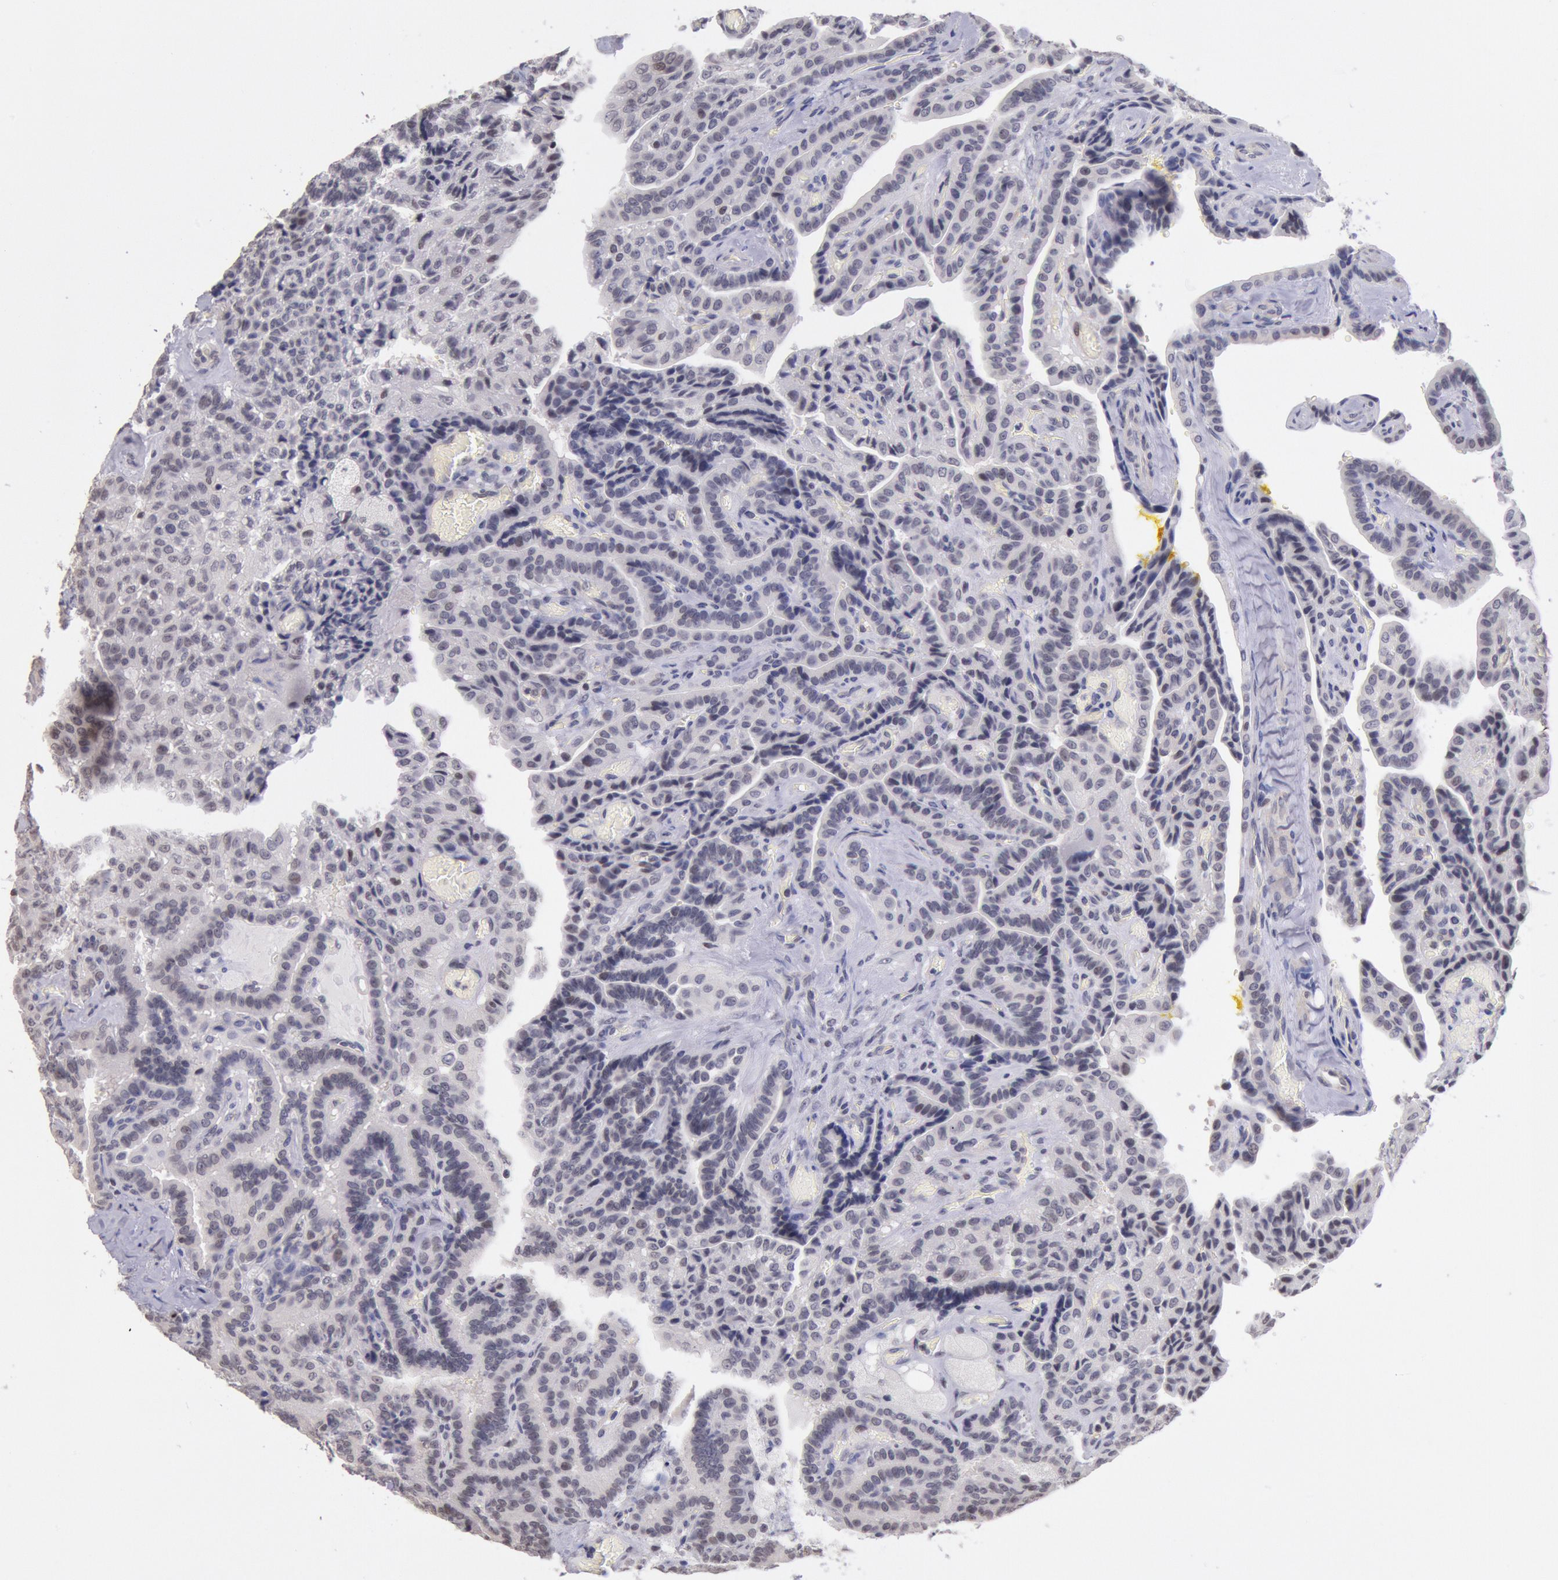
{"staining": {"intensity": "weak", "quantity": "<25%", "location": "nuclear"}, "tissue": "thyroid cancer", "cell_type": "Tumor cells", "image_type": "cancer", "snomed": [{"axis": "morphology", "description": "Papillary adenocarcinoma, NOS"}, {"axis": "topography", "description": "Thyroid gland"}], "caption": "Photomicrograph shows no protein positivity in tumor cells of papillary adenocarcinoma (thyroid) tissue.", "gene": "MYH7", "patient": {"sex": "male", "age": 87}}